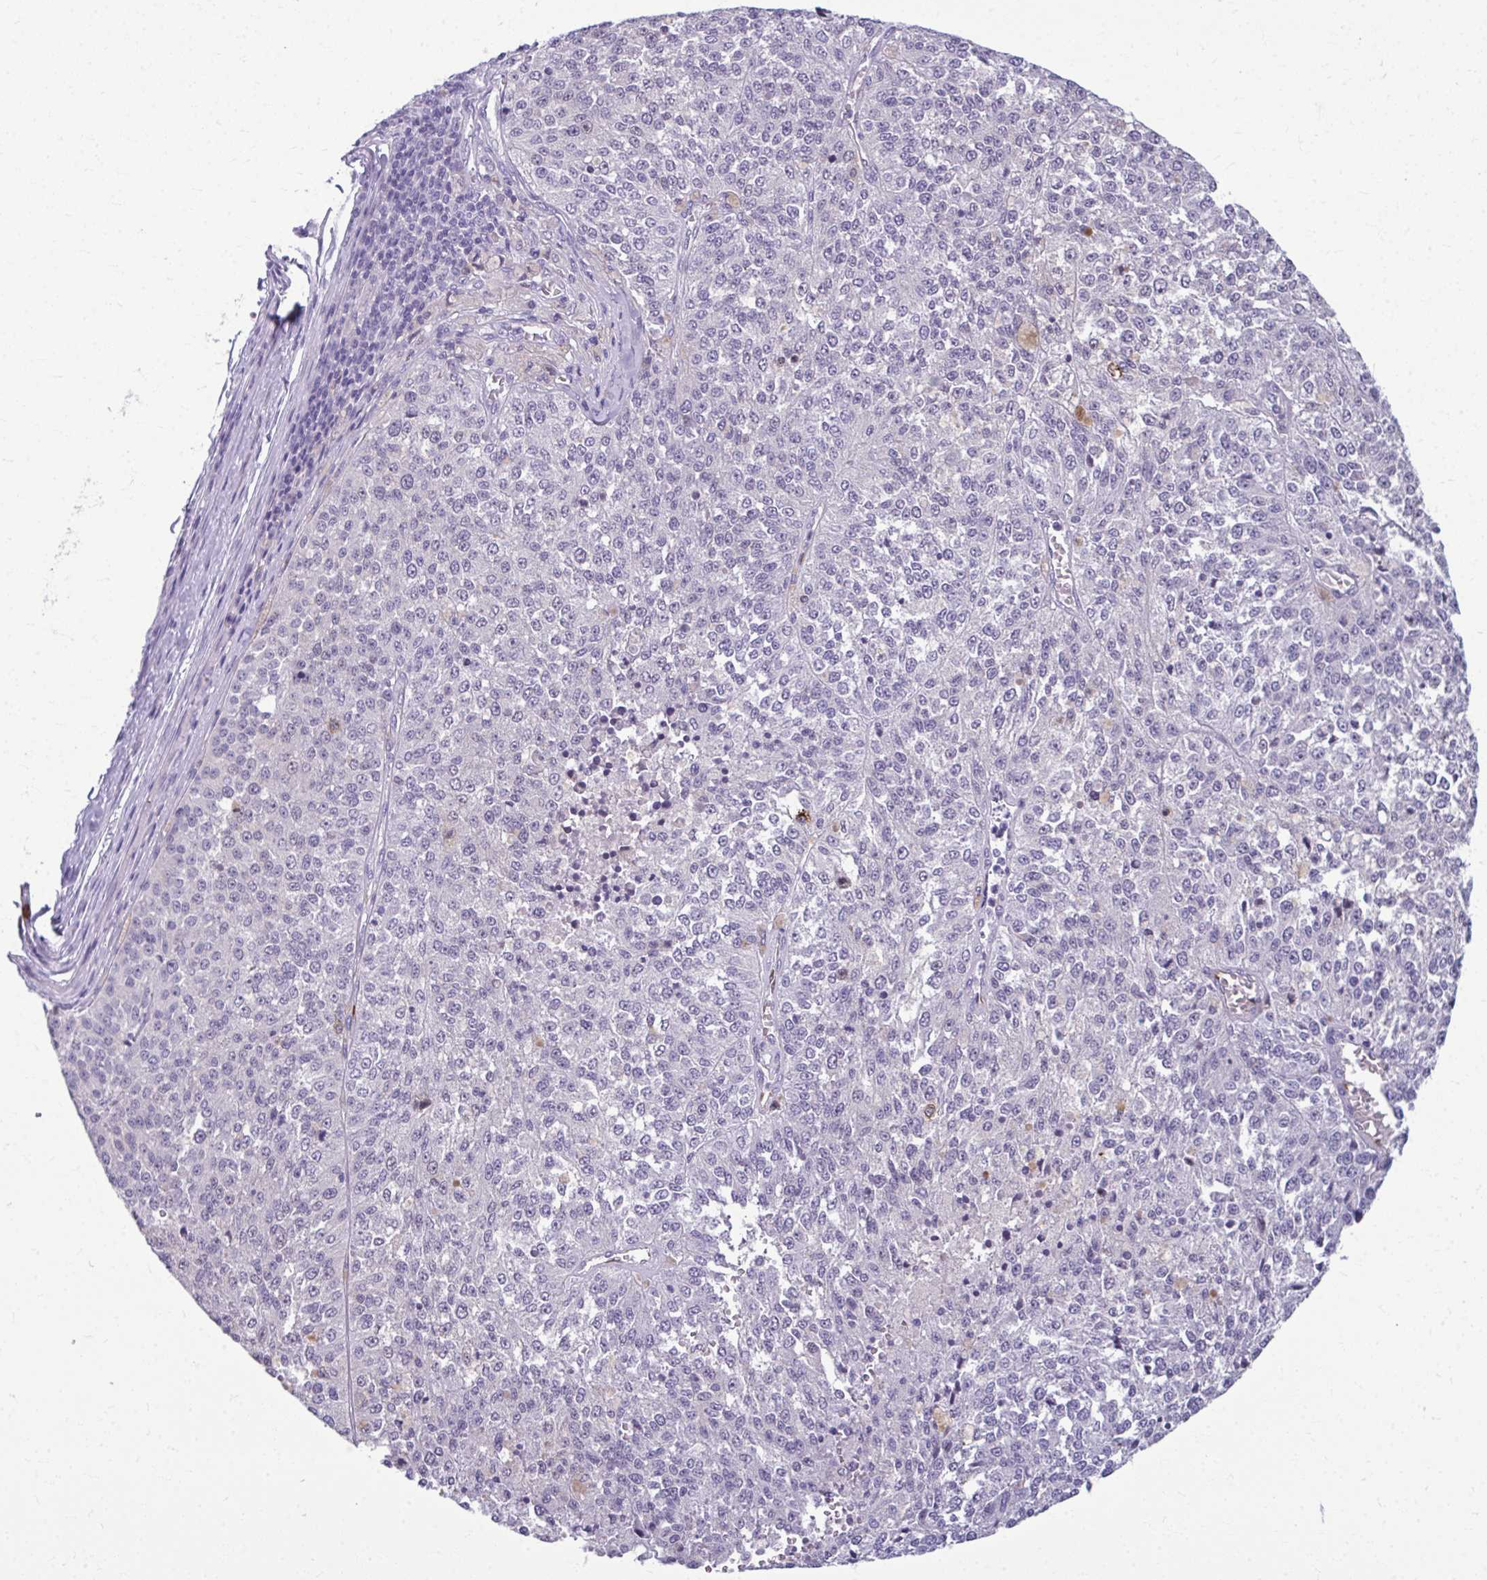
{"staining": {"intensity": "negative", "quantity": "none", "location": "none"}, "tissue": "melanoma", "cell_type": "Tumor cells", "image_type": "cancer", "snomed": [{"axis": "morphology", "description": "Malignant melanoma, Metastatic site"}, {"axis": "topography", "description": "Lymph node"}], "caption": "Image shows no protein staining in tumor cells of malignant melanoma (metastatic site) tissue.", "gene": "SERPINI1", "patient": {"sex": "female", "age": 64}}